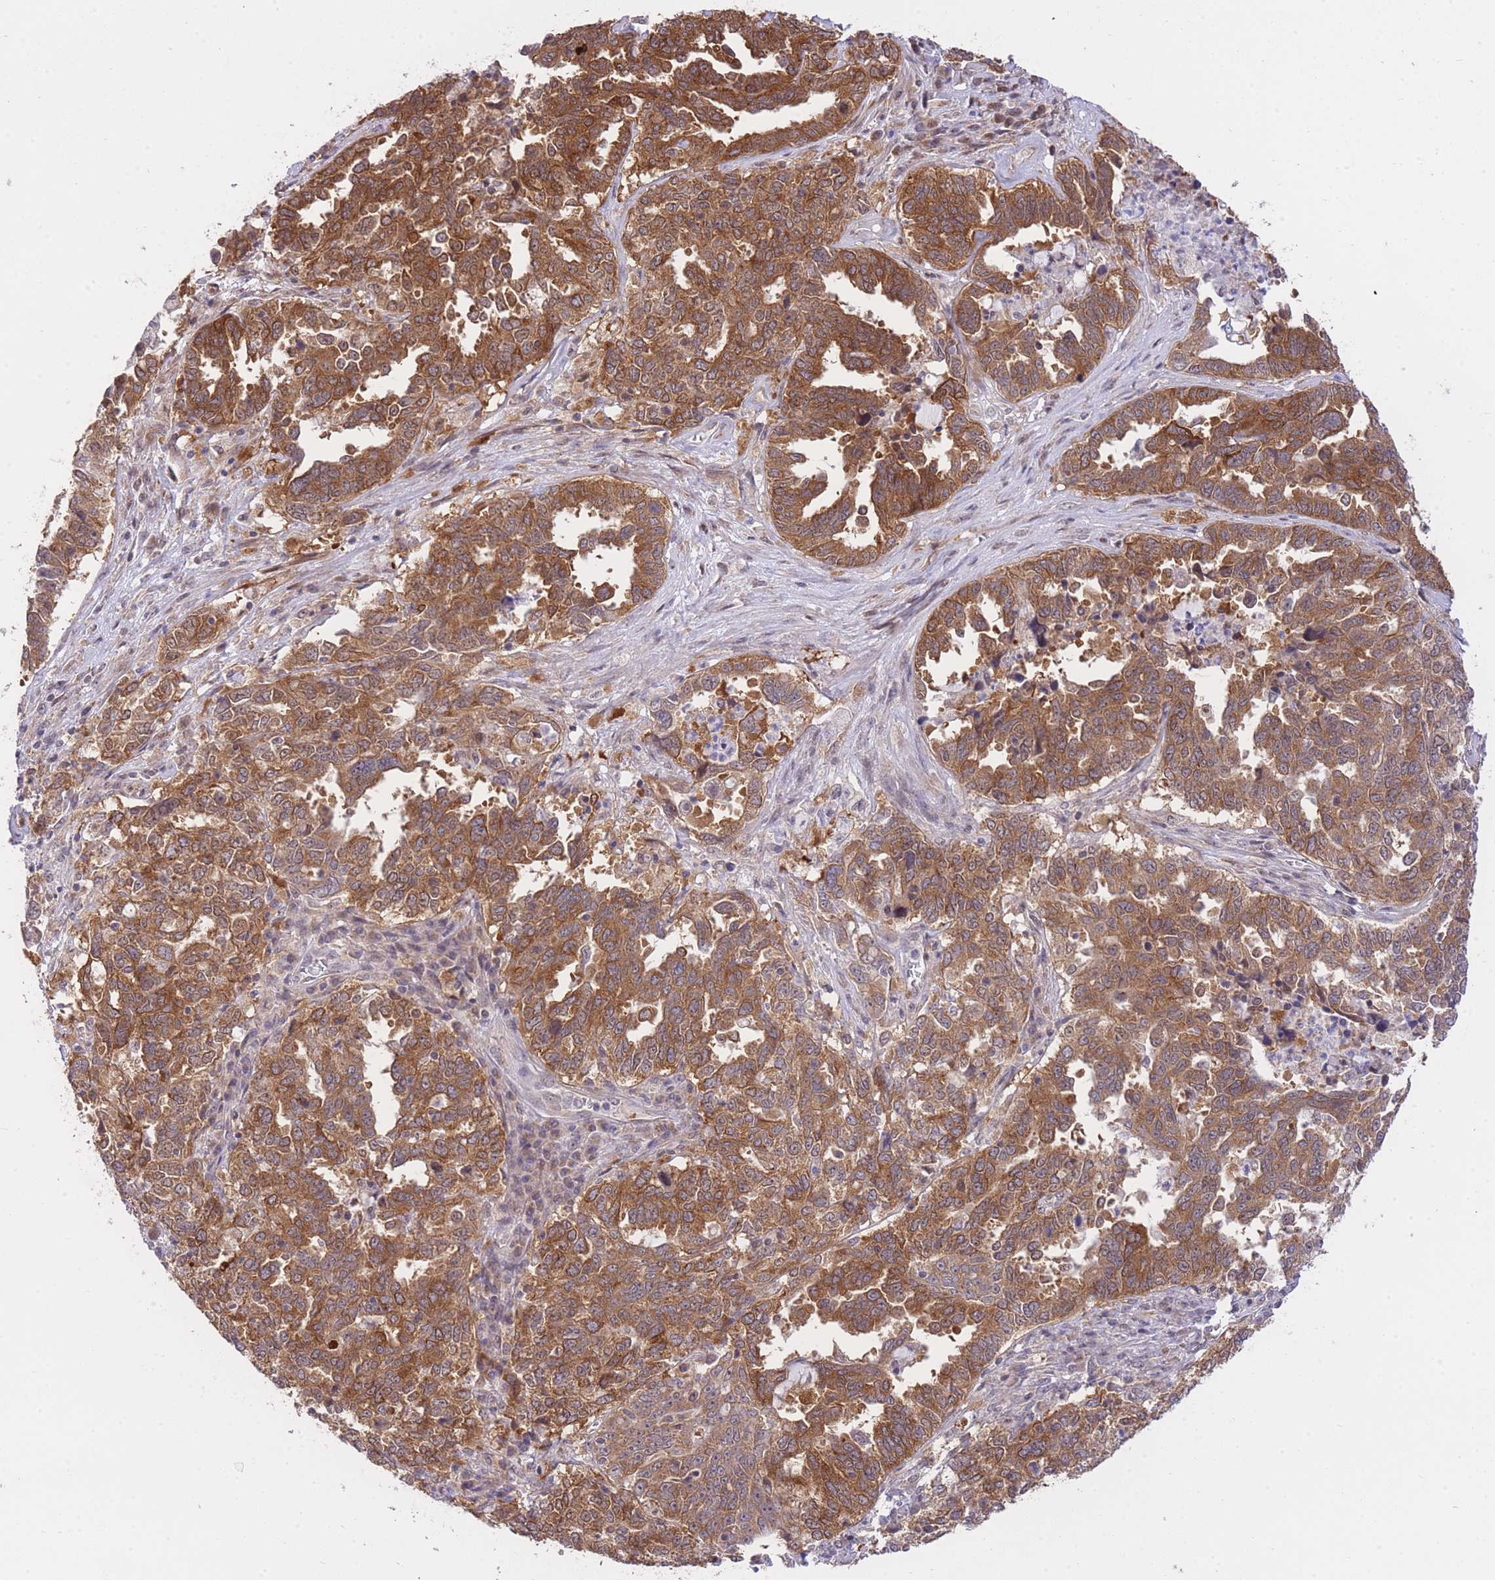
{"staining": {"intensity": "strong", "quantity": ">75%", "location": "cytoplasmic/membranous"}, "tissue": "ovarian cancer", "cell_type": "Tumor cells", "image_type": "cancer", "snomed": [{"axis": "morphology", "description": "Carcinoma, endometroid"}, {"axis": "topography", "description": "Ovary"}], "caption": "Human ovarian cancer stained for a protein (brown) reveals strong cytoplasmic/membranous positive expression in about >75% of tumor cells.", "gene": "EXOSC8", "patient": {"sex": "female", "age": 62}}